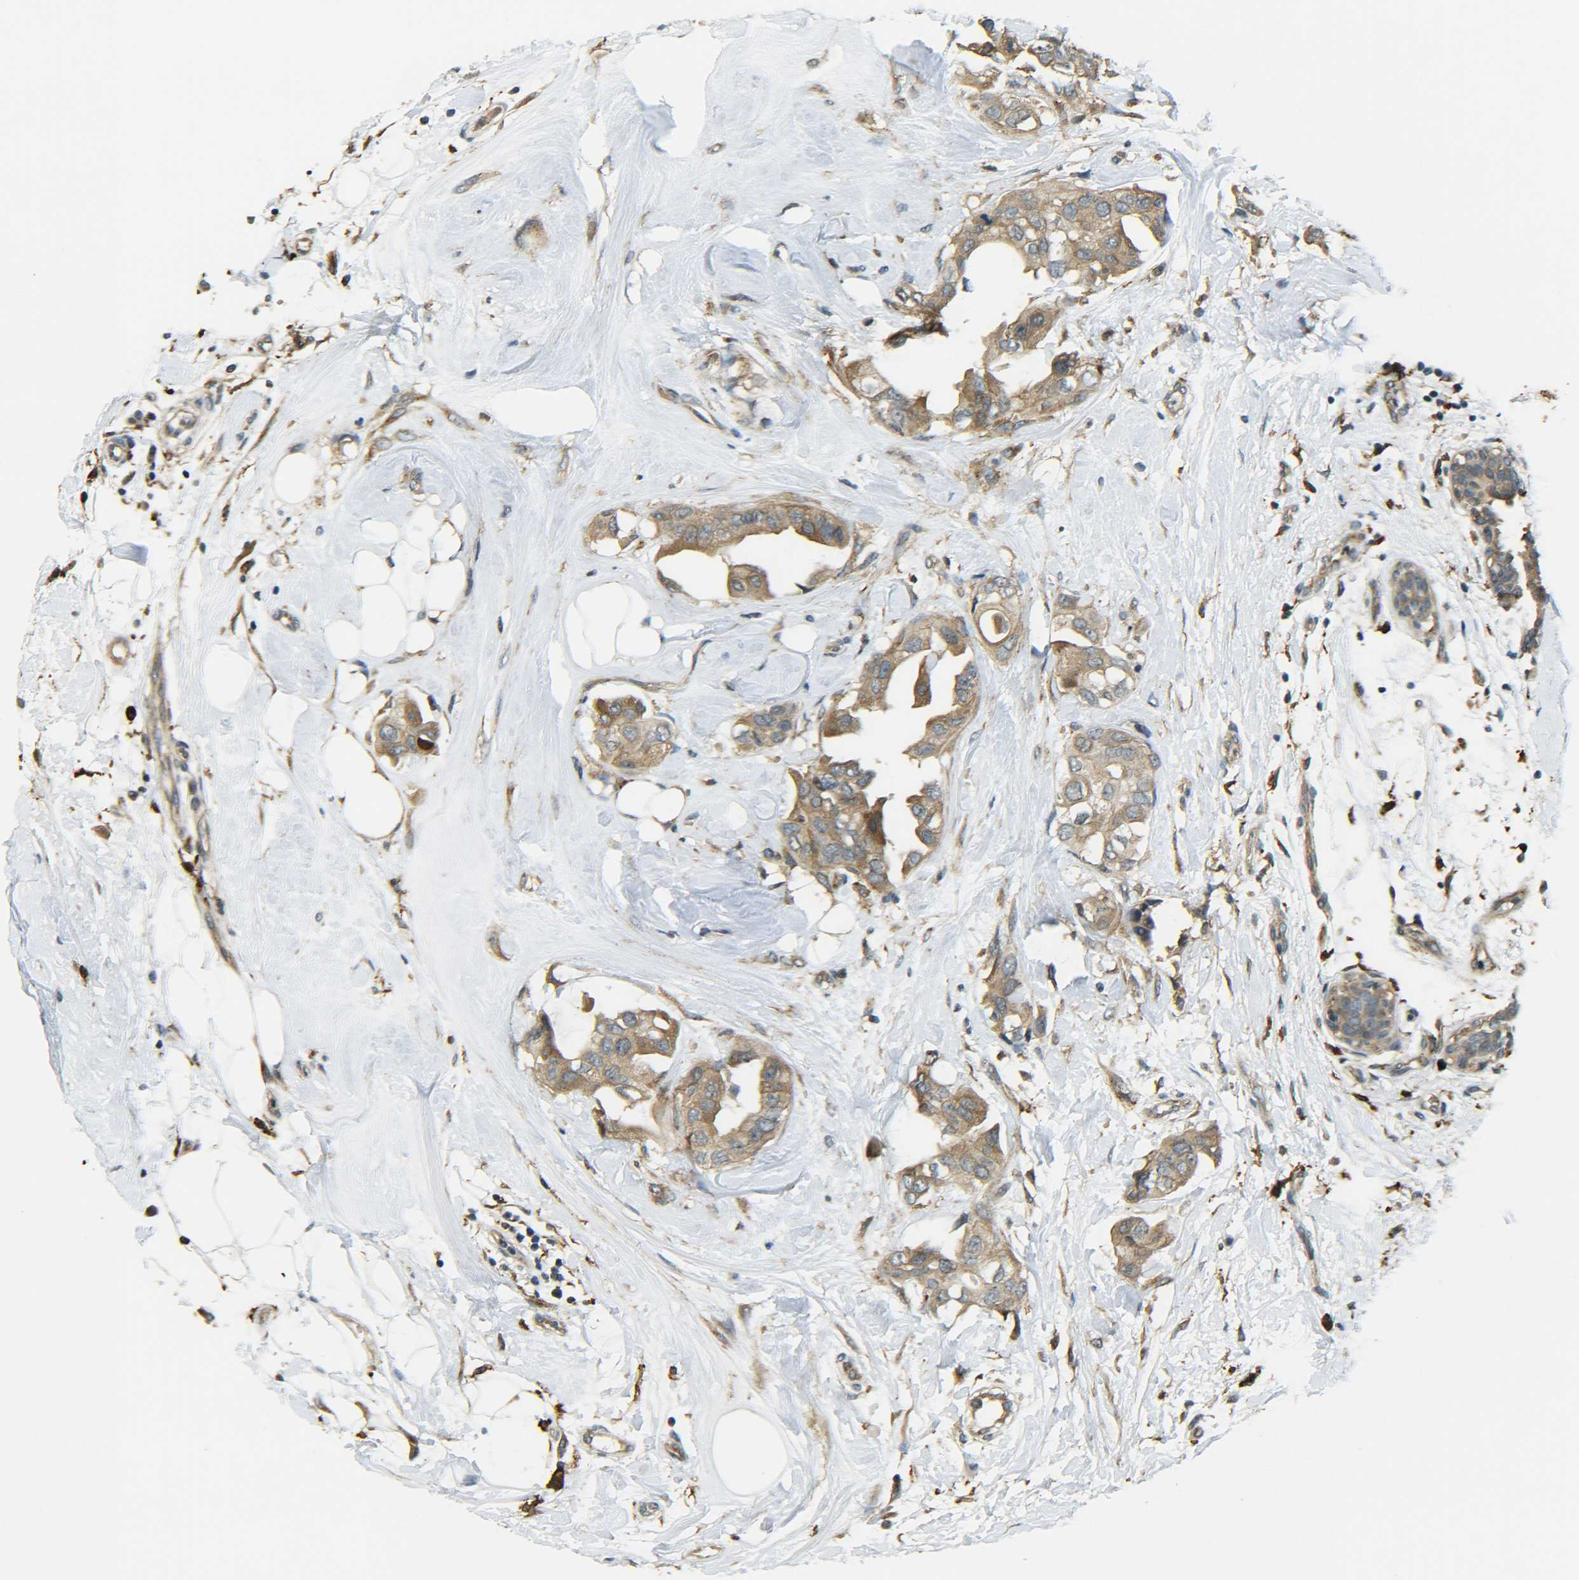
{"staining": {"intensity": "moderate", "quantity": ">75%", "location": "cytoplasmic/membranous"}, "tissue": "breast cancer", "cell_type": "Tumor cells", "image_type": "cancer", "snomed": [{"axis": "morphology", "description": "Duct carcinoma"}, {"axis": "topography", "description": "Breast"}], "caption": "Brown immunohistochemical staining in human invasive ductal carcinoma (breast) reveals moderate cytoplasmic/membranous positivity in approximately >75% of tumor cells.", "gene": "DAB2", "patient": {"sex": "female", "age": 40}}